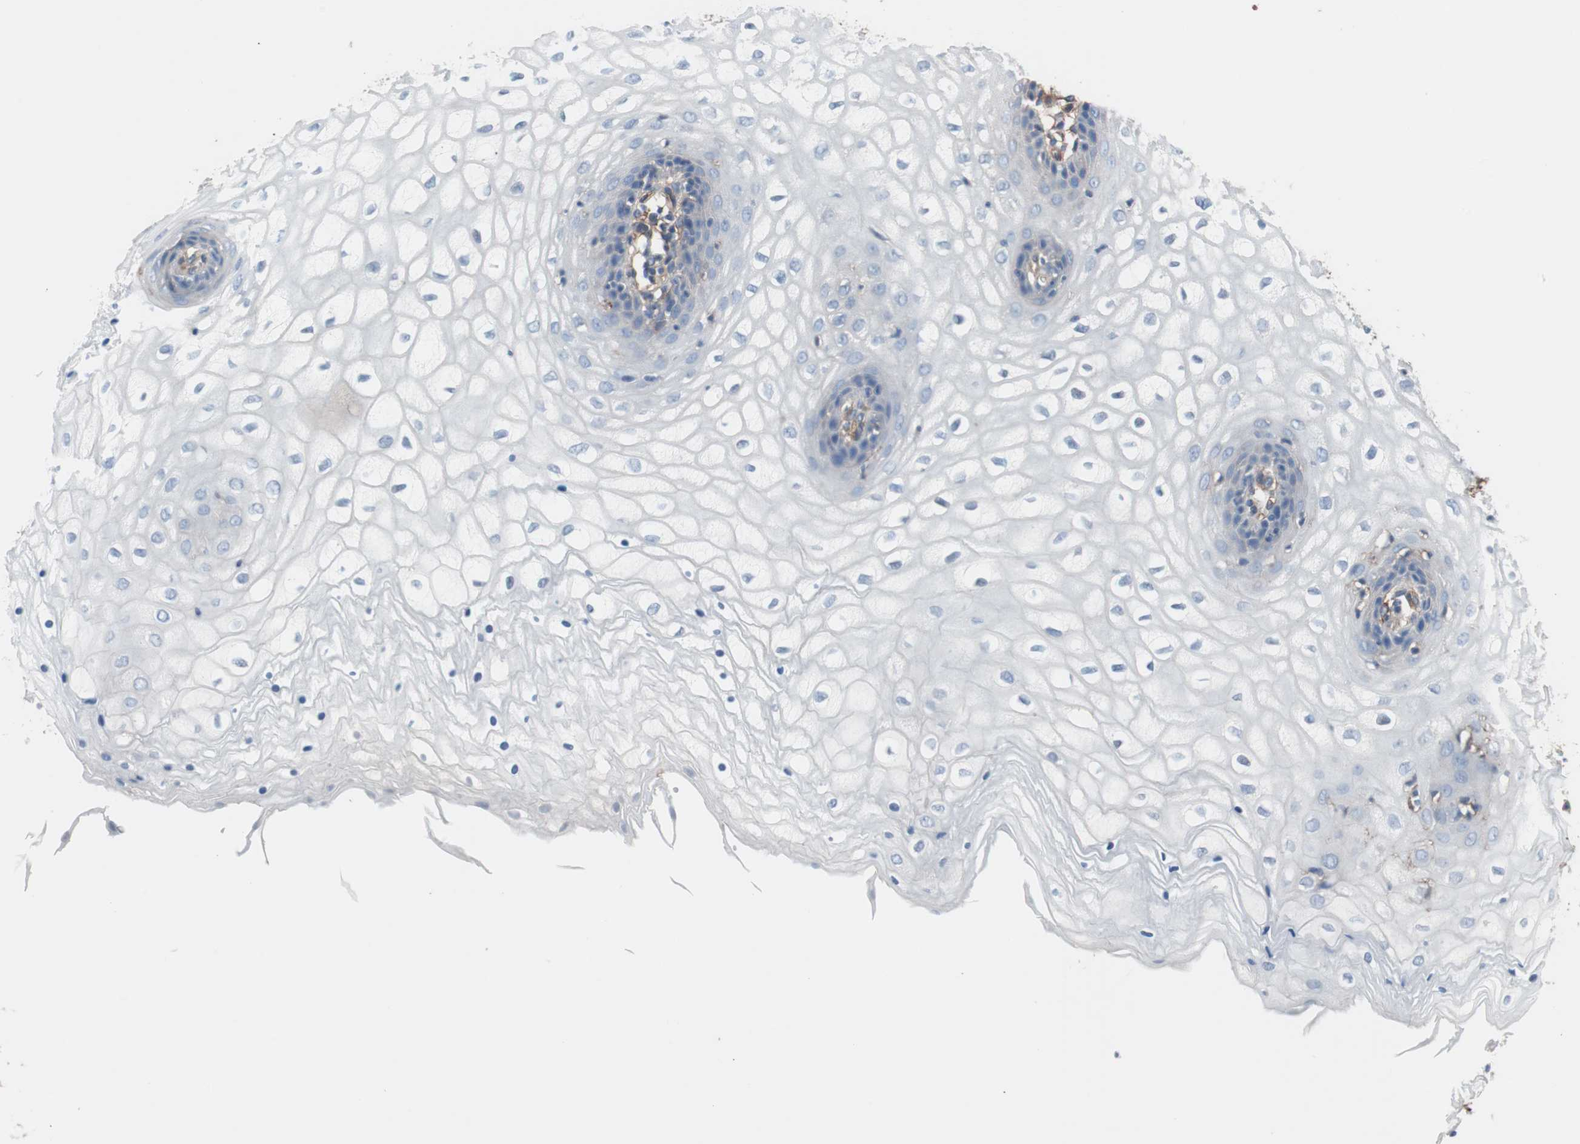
{"staining": {"intensity": "negative", "quantity": "none", "location": "none"}, "tissue": "vagina", "cell_type": "Squamous epithelial cells", "image_type": "normal", "snomed": [{"axis": "morphology", "description": "Normal tissue, NOS"}, {"axis": "topography", "description": "Vagina"}], "caption": "Protein analysis of unremarkable vagina demonstrates no significant positivity in squamous epithelial cells. (Stains: DAB IHC with hematoxylin counter stain, Microscopy: brightfield microscopy at high magnification).", "gene": "CD81", "patient": {"sex": "female", "age": 34}}